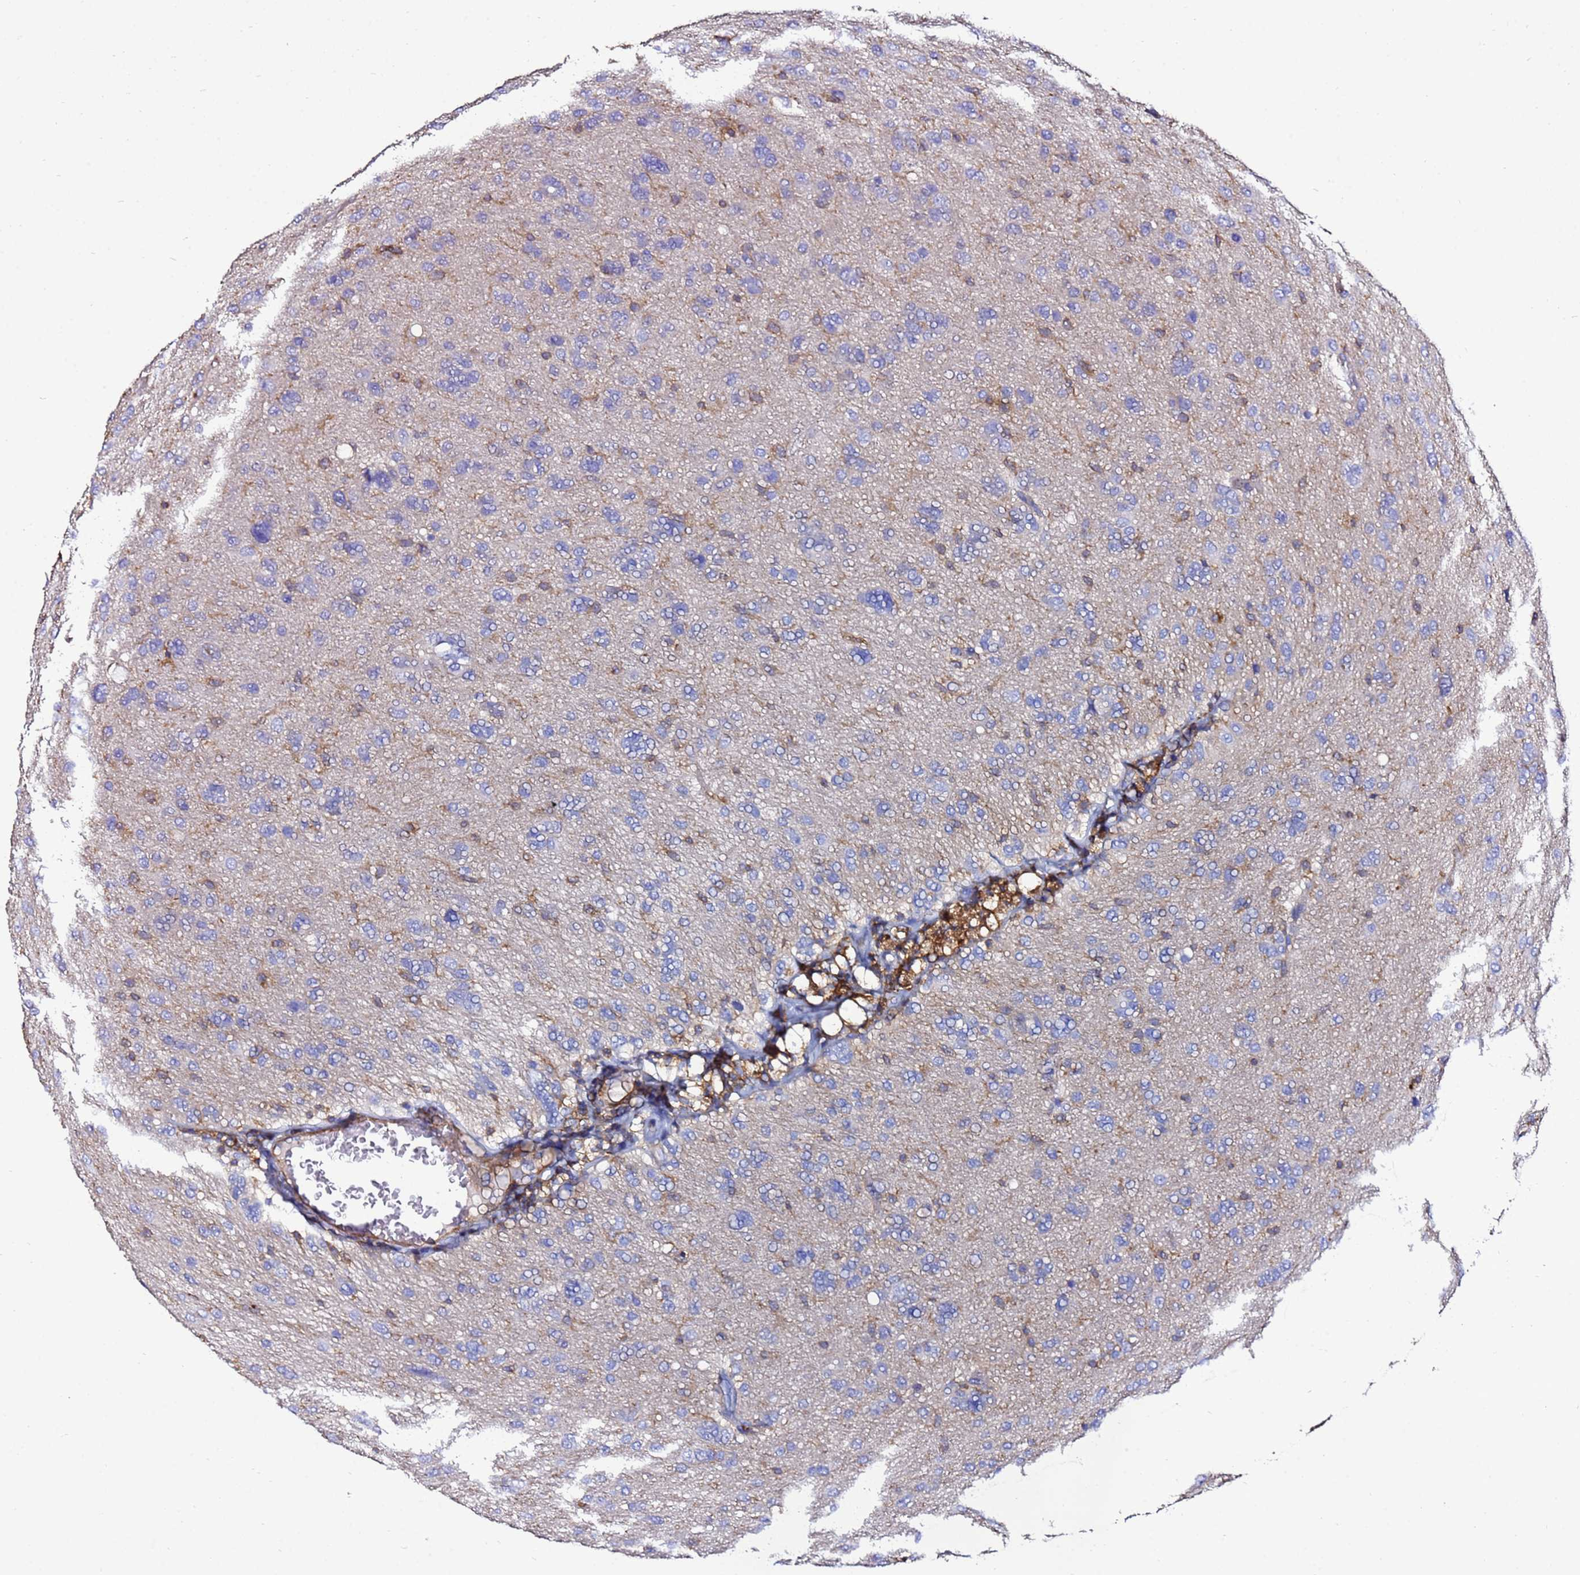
{"staining": {"intensity": "negative", "quantity": "none", "location": "none"}, "tissue": "glioma", "cell_type": "Tumor cells", "image_type": "cancer", "snomed": [{"axis": "morphology", "description": "Glioma, malignant, High grade"}, {"axis": "topography", "description": "Brain"}], "caption": "DAB immunohistochemical staining of human malignant glioma (high-grade) shows no significant positivity in tumor cells. (IHC, brightfield microscopy, high magnification).", "gene": "ACTB", "patient": {"sex": "female", "age": 59}}